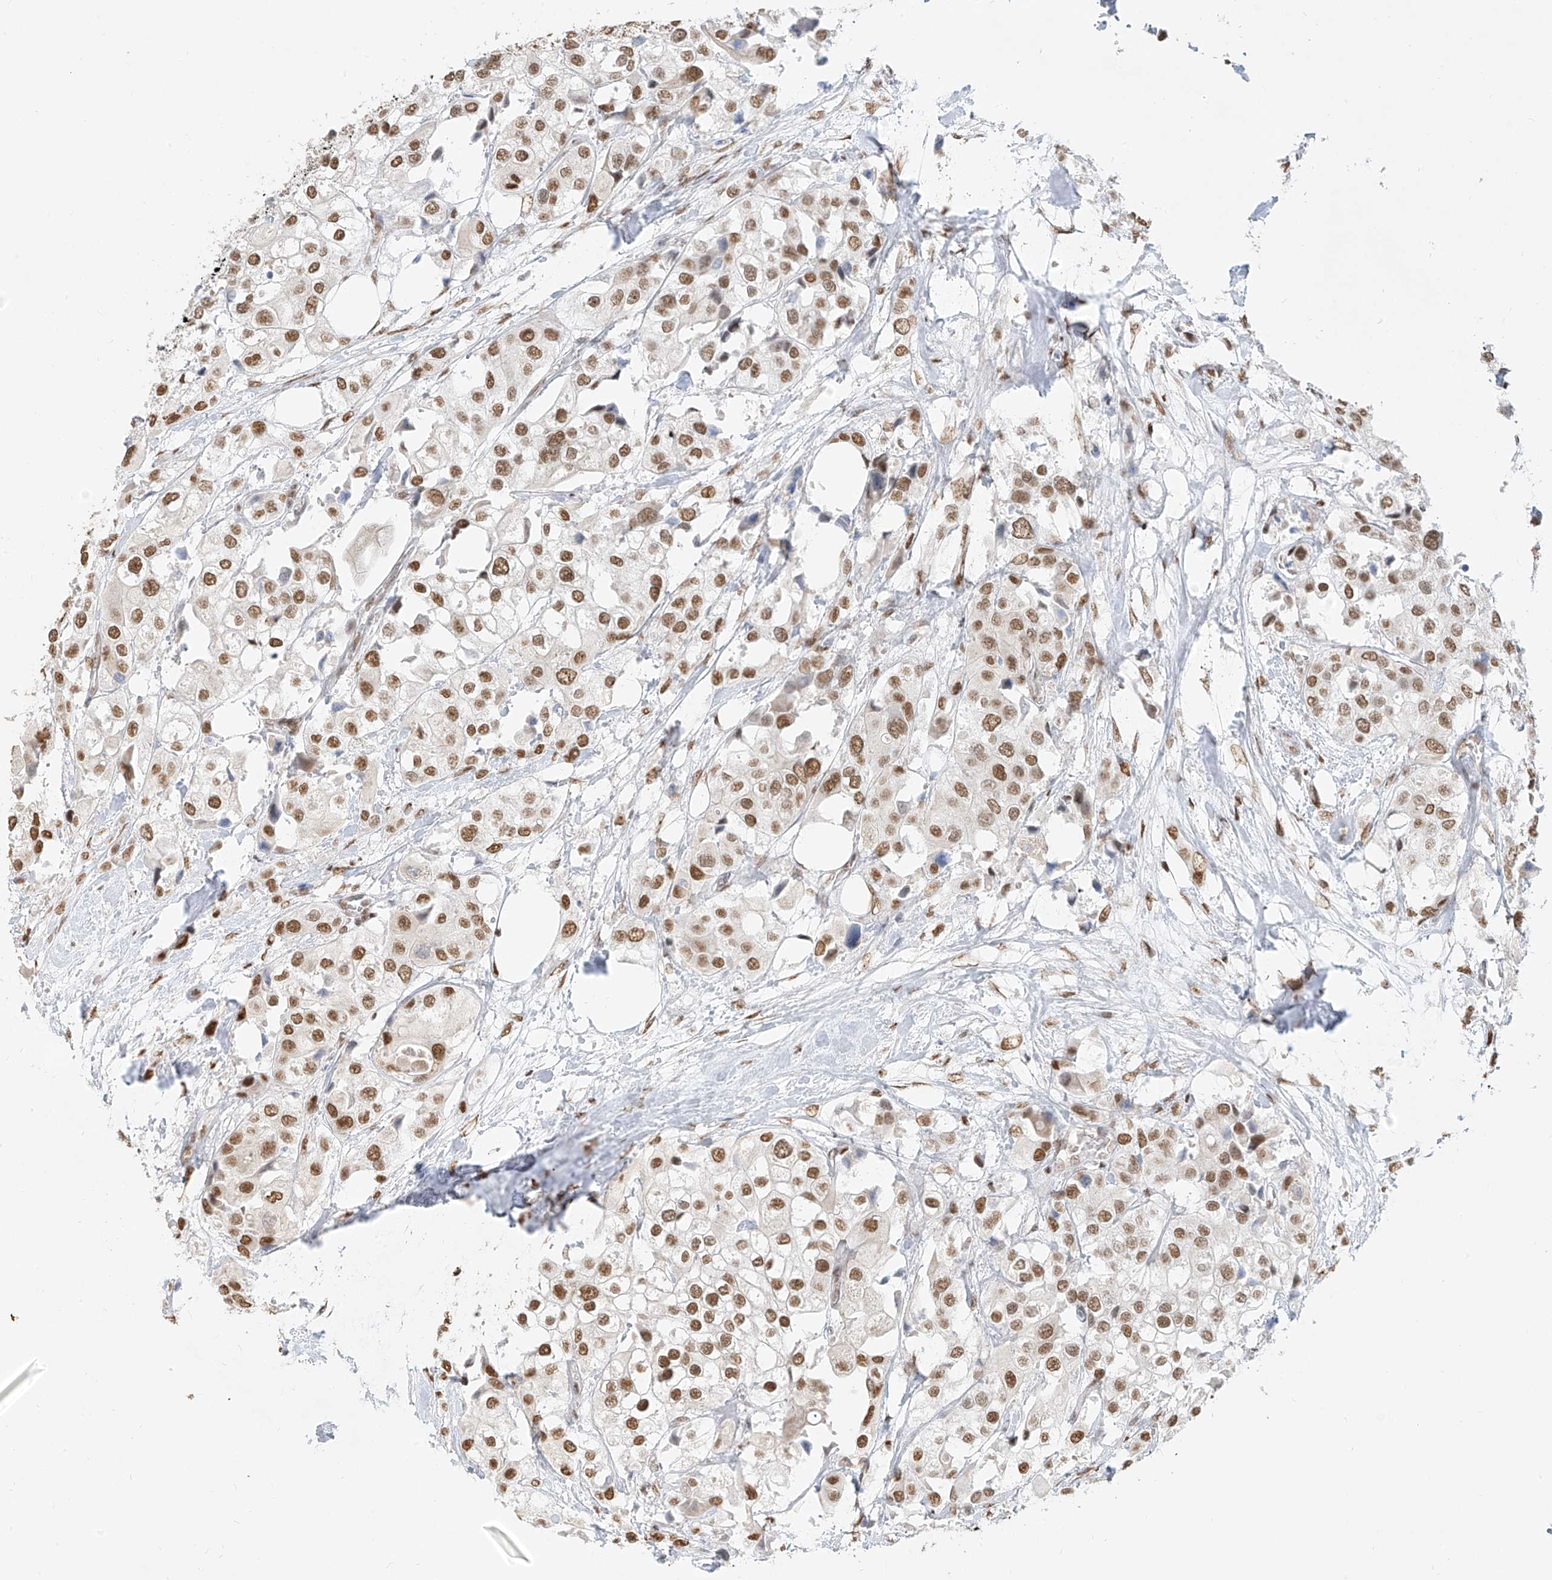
{"staining": {"intensity": "moderate", "quantity": ">75%", "location": "nuclear"}, "tissue": "urothelial cancer", "cell_type": "Tumor cells", "image_type": "cancer", "snomed": [{"axis": "morphology", "description": "Urothelial carcinoma, High grade"}, {"axis": "topography", "description": "Urinary bladder"}], "caption": "Urothelial cancer stained with immunohistochemistry displays moderate nuclear staining in approximately >75% of tumor cells.", "gene": "NHSL1", "patient": {"sex": "male", "age": 64}}